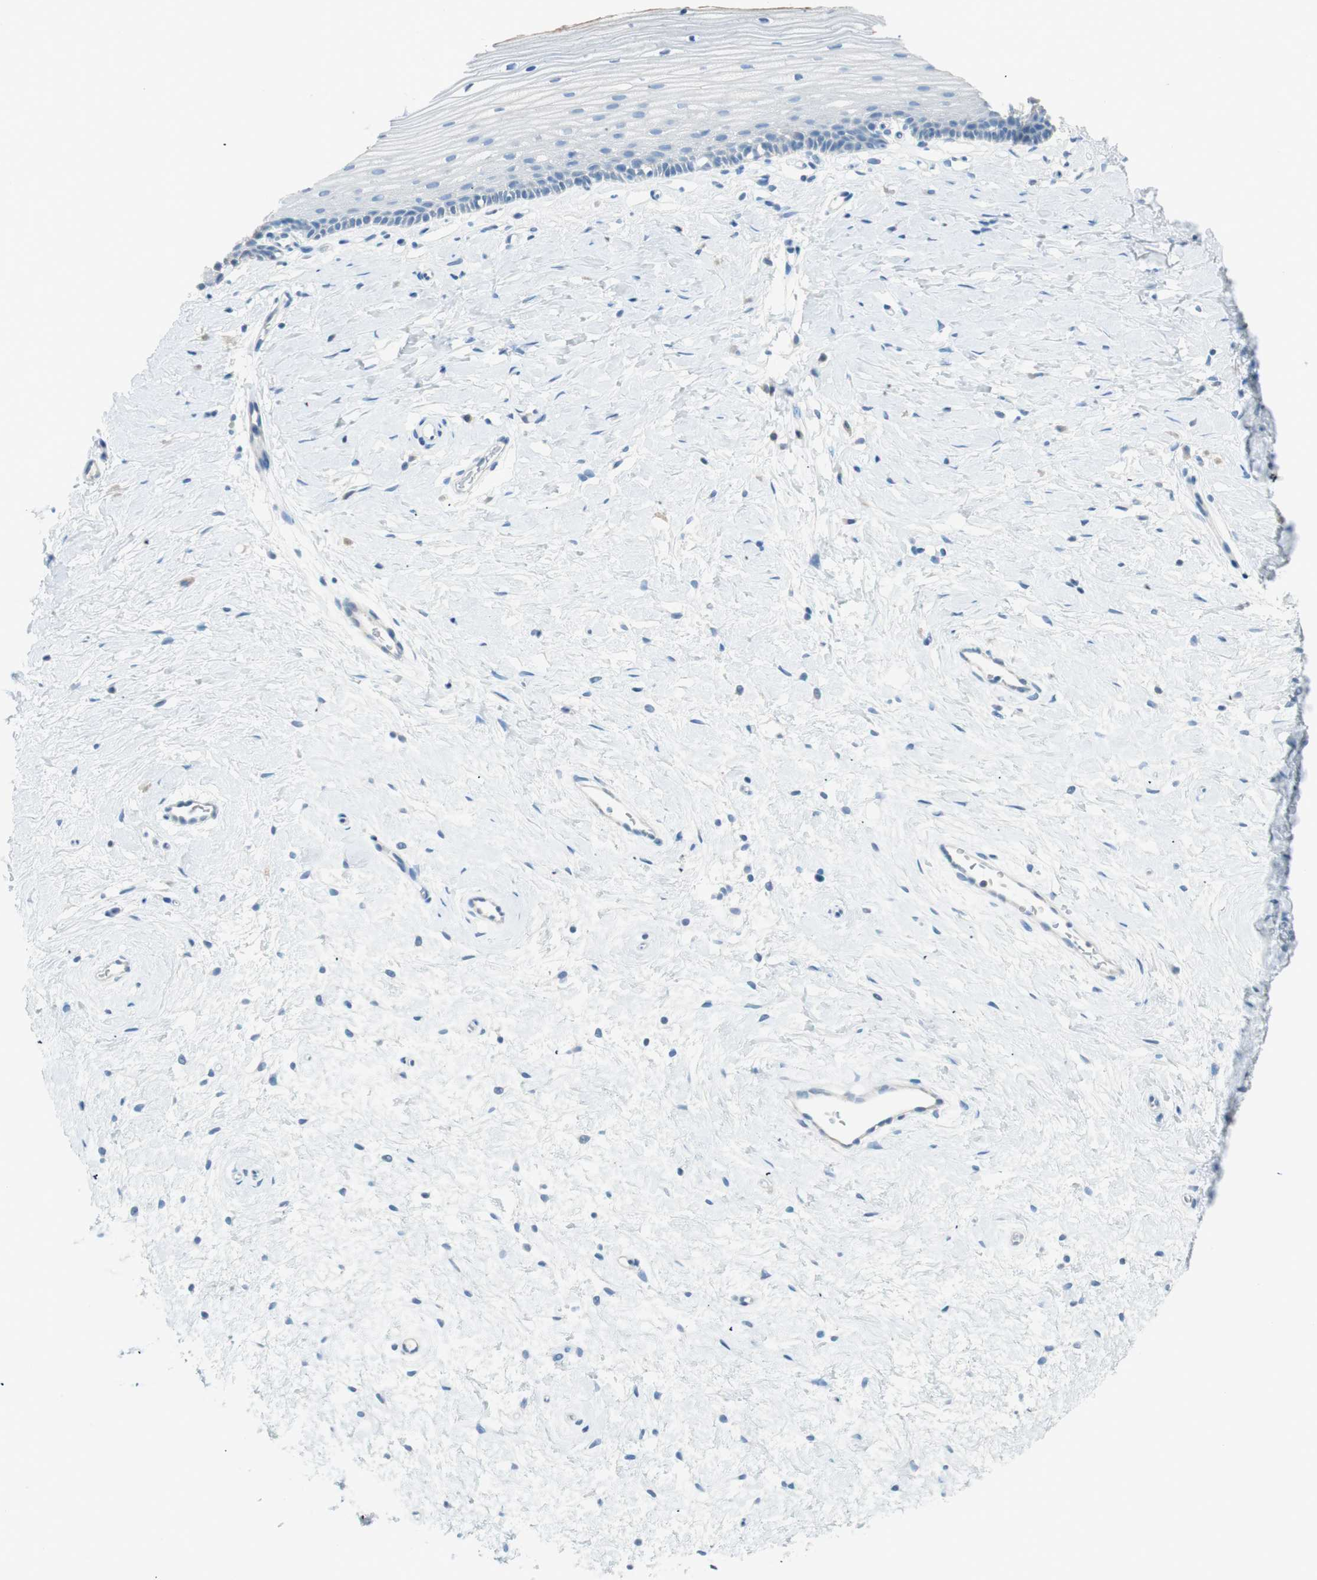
{"staining": {"intensity": "negative", "quantity": "none", "location": "none"}, "tissue": "cervix", "cell_type": "Glandular cells", "image_type": "normal", "snomed": [{"axis": "morphology", "description": "Normal tissue, NOS"}, {"axis": "topography", "description": "Cervix"}], "caption": "High magnification brightfield microscopy of unremarkable cervix stained with DAB (brown) and counterstained with hematoxylin (blue): glandular cells show no significant expression.", "gene": "TNFRSF13C", "patient": {"sex": "female", "age": 39}}